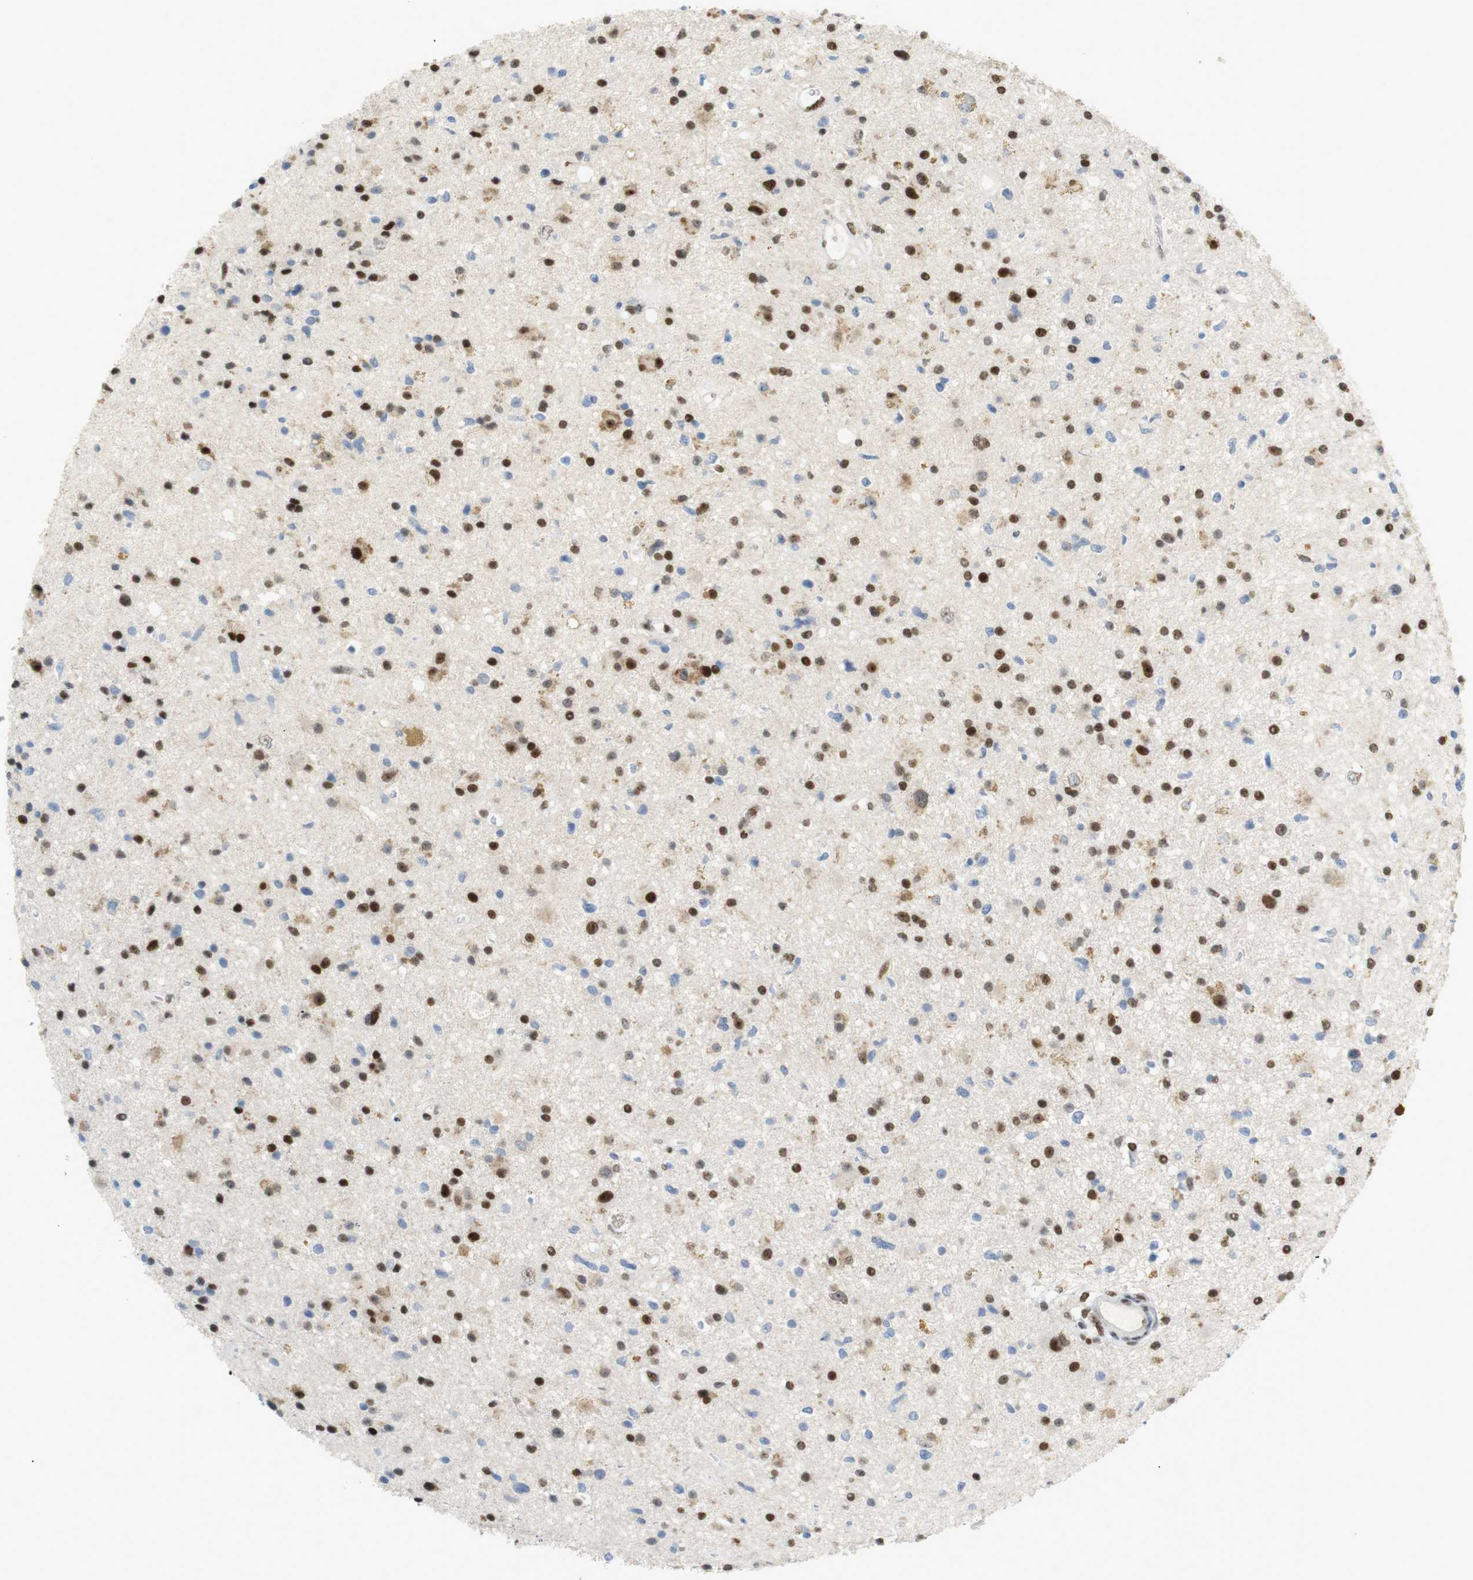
{"staining": {"intensity": "strong", "quantity": "25%-75%", "location": "nuclear"}, "tissue": "glioma", "cell_type": "Tumor cells", "image_type": "cancer", "snomed": [{"axis": "morphology", "description": "Glioma, malignant, High grade"}, {"axis": "topography", "description": "Brain"}], "caption": "Strong nuclear protein positivity is present in about 25%-75% of tumor cells in high-grade glioma (malignant). (Stains: DAB (3,3'-diaminobenzidine) in brown, nuclei in blue, Microscopy: brightfield microscopy at high magnification).", "gene": "RIOX2", "patient": {"sex": "male", "age": 33}}